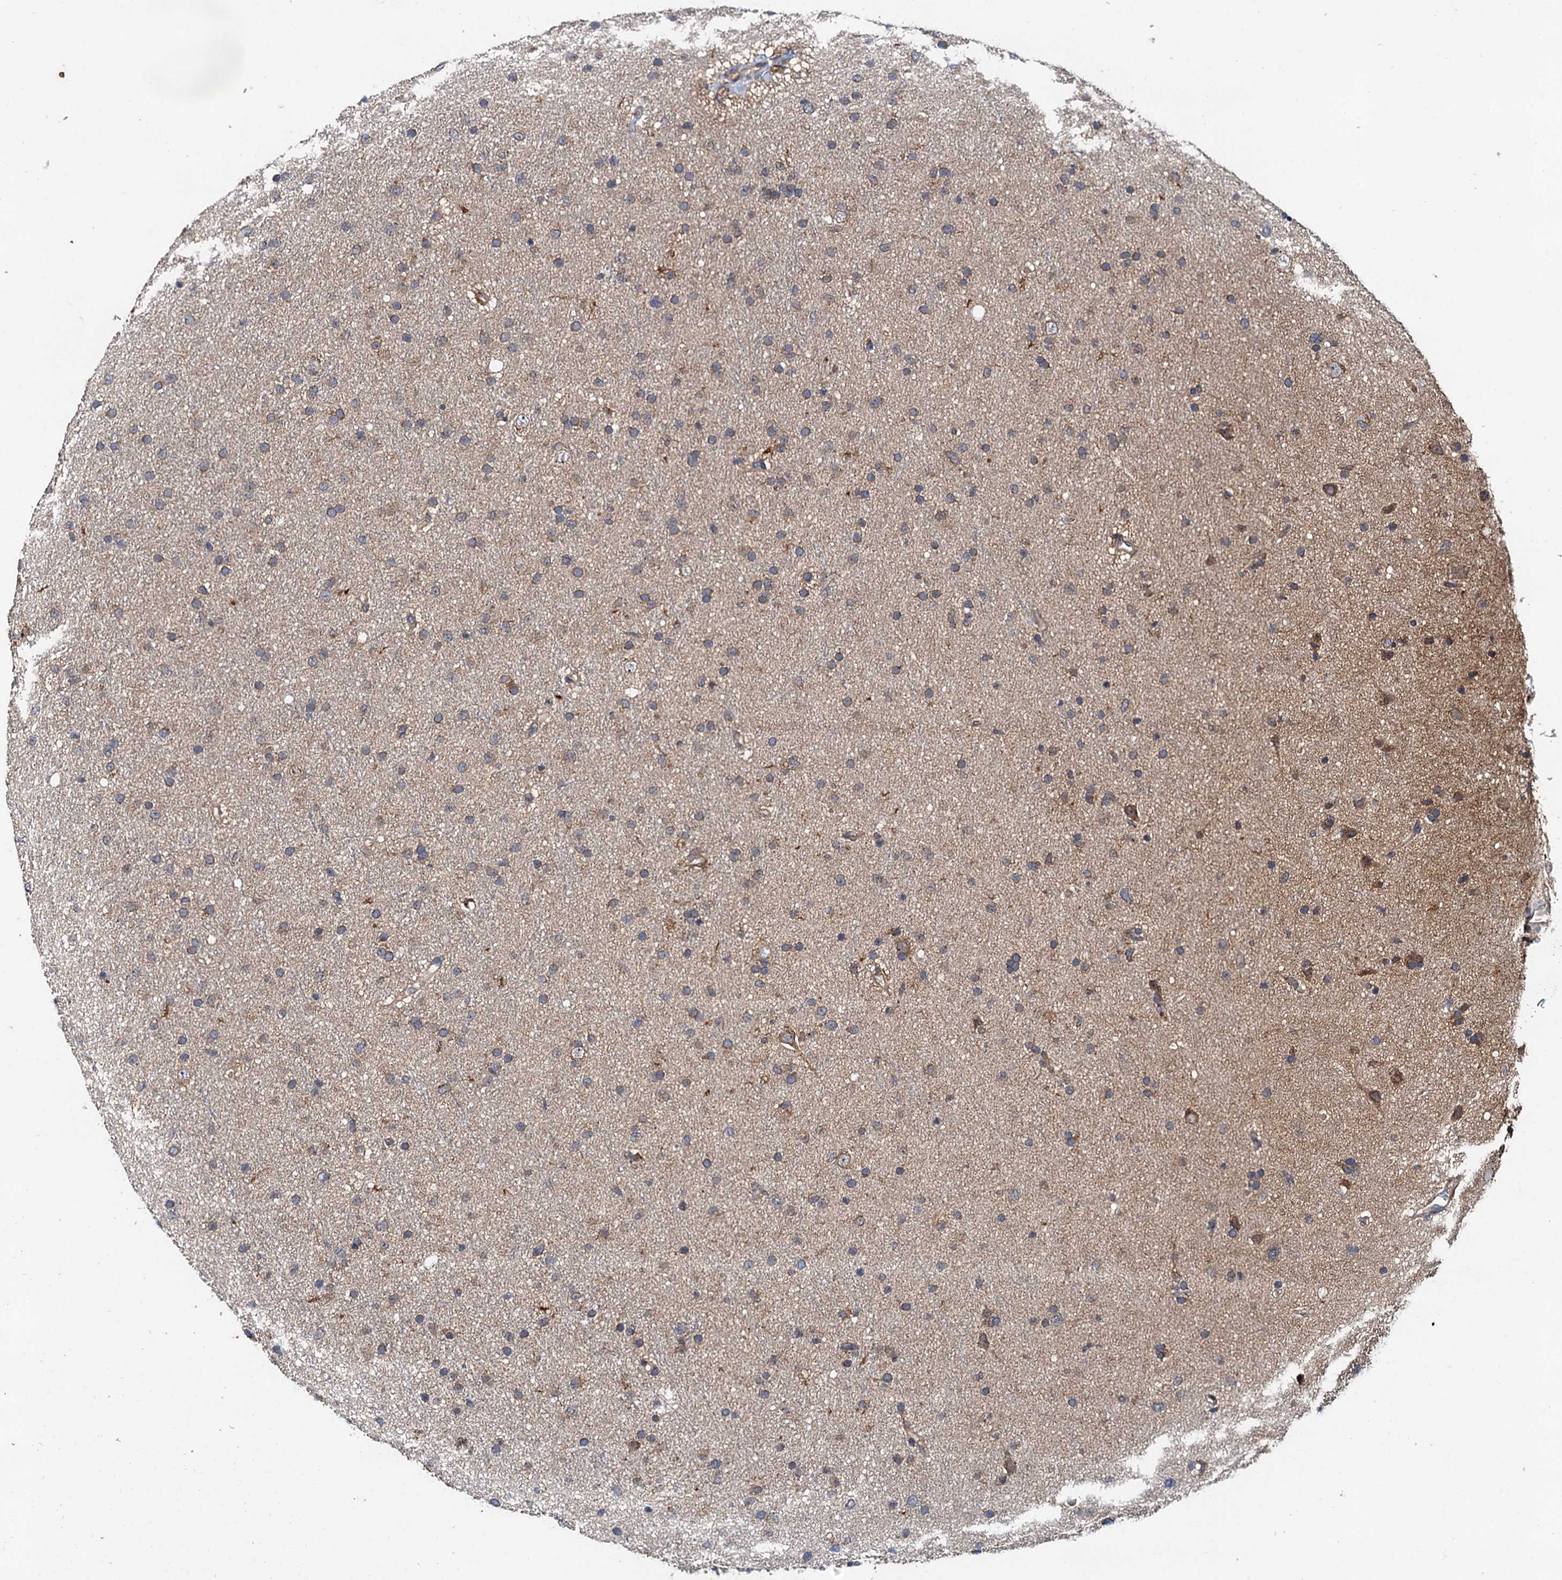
{"staining": {"intensity": "weak", "quantity": "25%-75%", "location": "cytoplasmic/membranous"}, "tissue": "glioma", "cell_type": "Tumor cells", "image_type": "cancer", "snomed": [{"axis": "morphology", "description": "Glioma, malignant, Low grade"}, {"axis": "topography", "description": "Cerebral cortex"}], "caption": "A high-resolution photomicrograph shows immunohistochemistry (IHC) staining of low-grade glioma (malignant), which reveals weak cytoplasmic/membranous staining in approximately 25%-75% of tumor cells. (Brightfield microscopy of DAB IHC at high magnification).", "gene": "EFL1", "patient": {"sex": "female", "age": 39}}